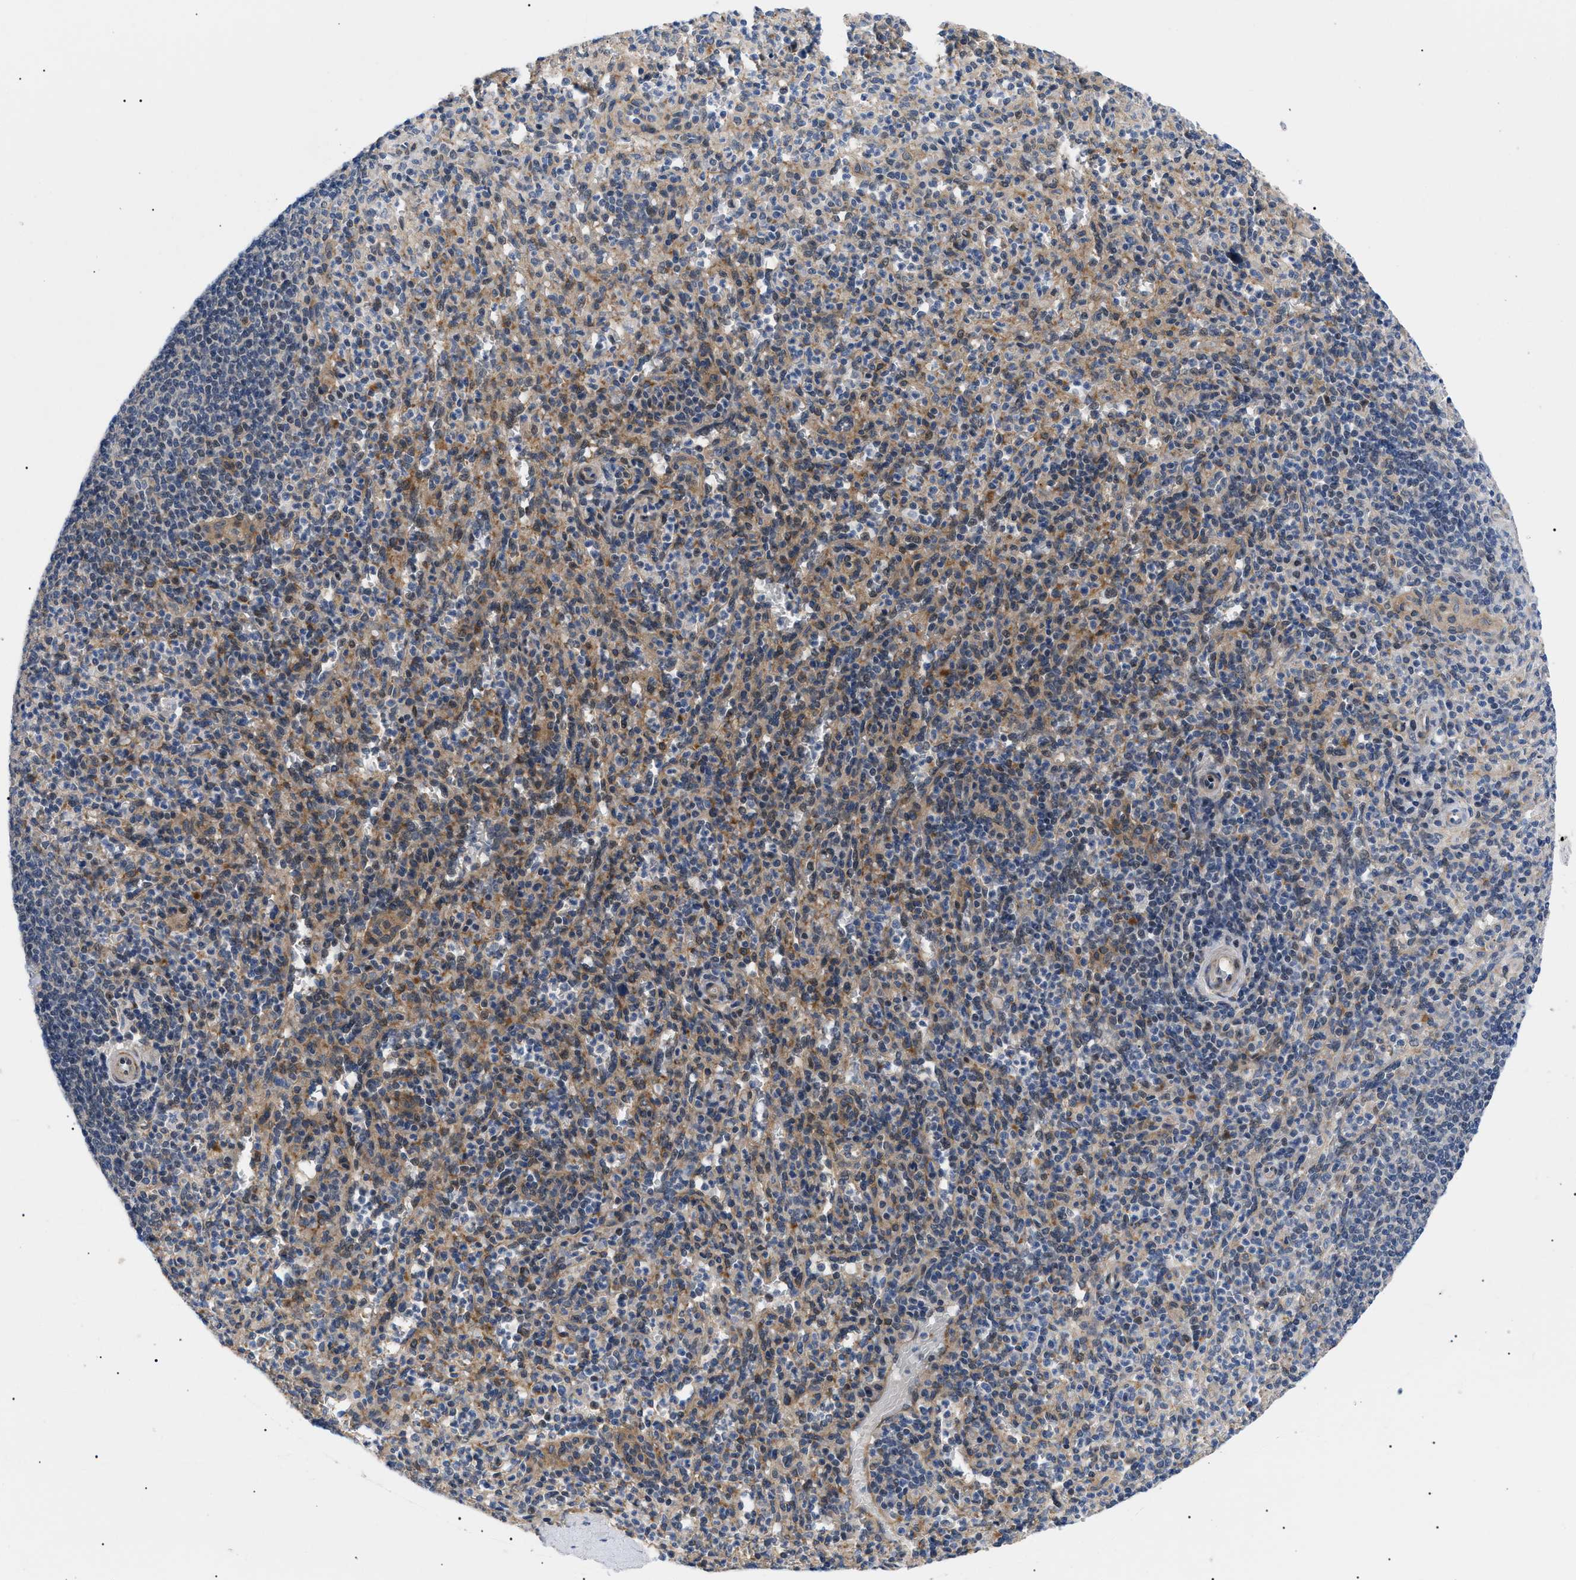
{"staining": {"intensity": "moderate", "quantity": "<25%", "location": "cytoplasmic/membranous"}, "tissue": "spleen", "cell_type": "Cells in red pulp", "image_type": "normal", "snomed": [{"axis": "morphology", "description": "Normal tissue, NOS"}, {"axis": "topography", "description": "Spleen"}], "caption": "The micrograph exhibits staining of benign spleen, revealing moderate cytoplasmic/membranous protein positivity (brown color) within cells in red pulp.", "gene": "GARRE1", "patient": {"sex": "male", "age": 36}}